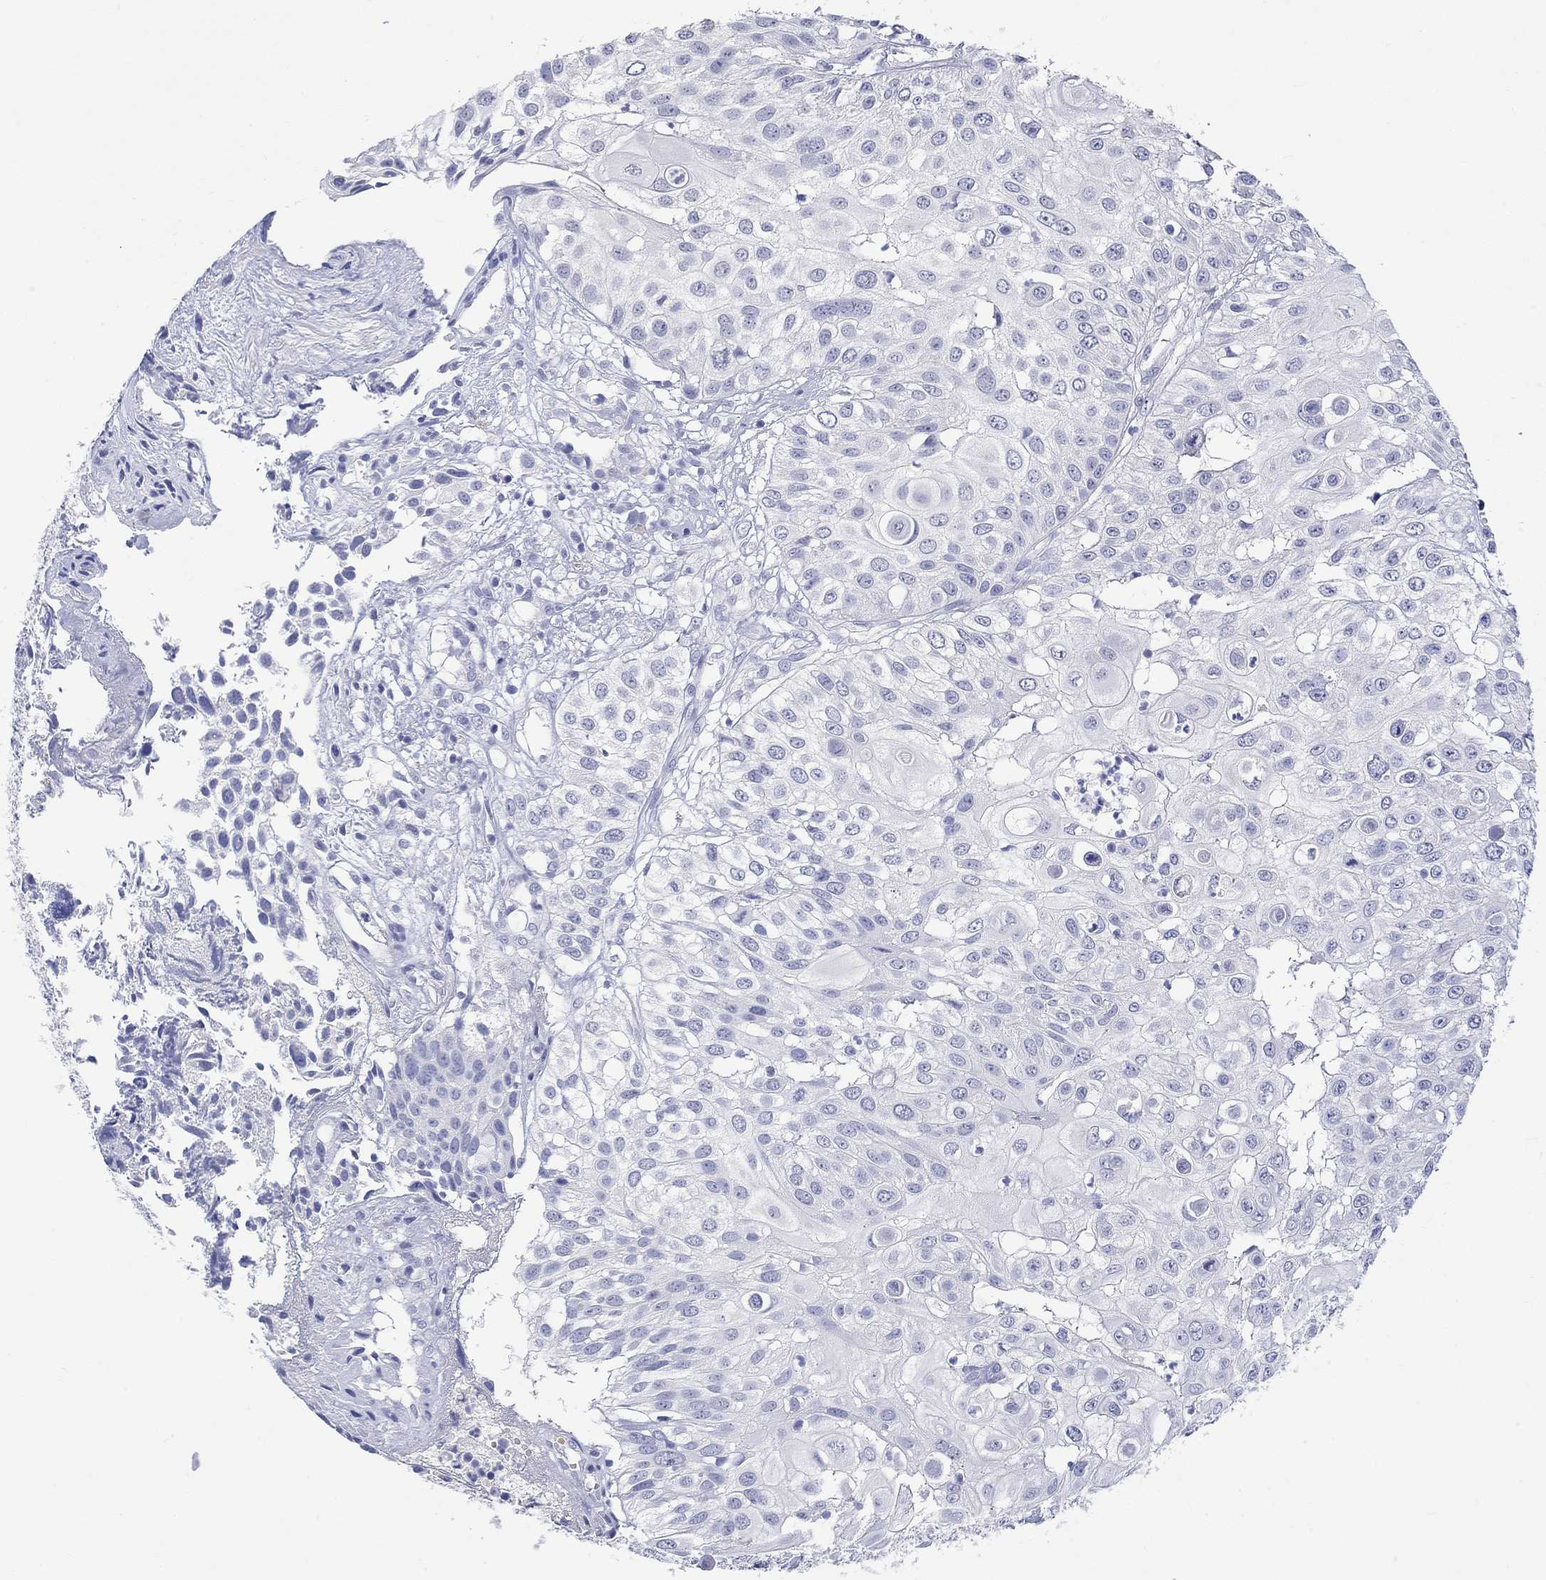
{"staining": {"intensity": "negative", "quantity": "none", "location": "none"}, "tissue": "urothelial cancer", "cell_type": "Tumor cells", "image_type": "cancer", "snomed": [{"axis": "morphology", "description": "Urothelial carcinoma, High grade"}, {"axis": "topography", "description": "Urinary bladder"}], "caption": "A histopathology image of human urothelial carcinoma (high-grade) is negative for staining in tumor cells.", "gene": "MSI1", "patient": {"sex": "female", "age": 79}}